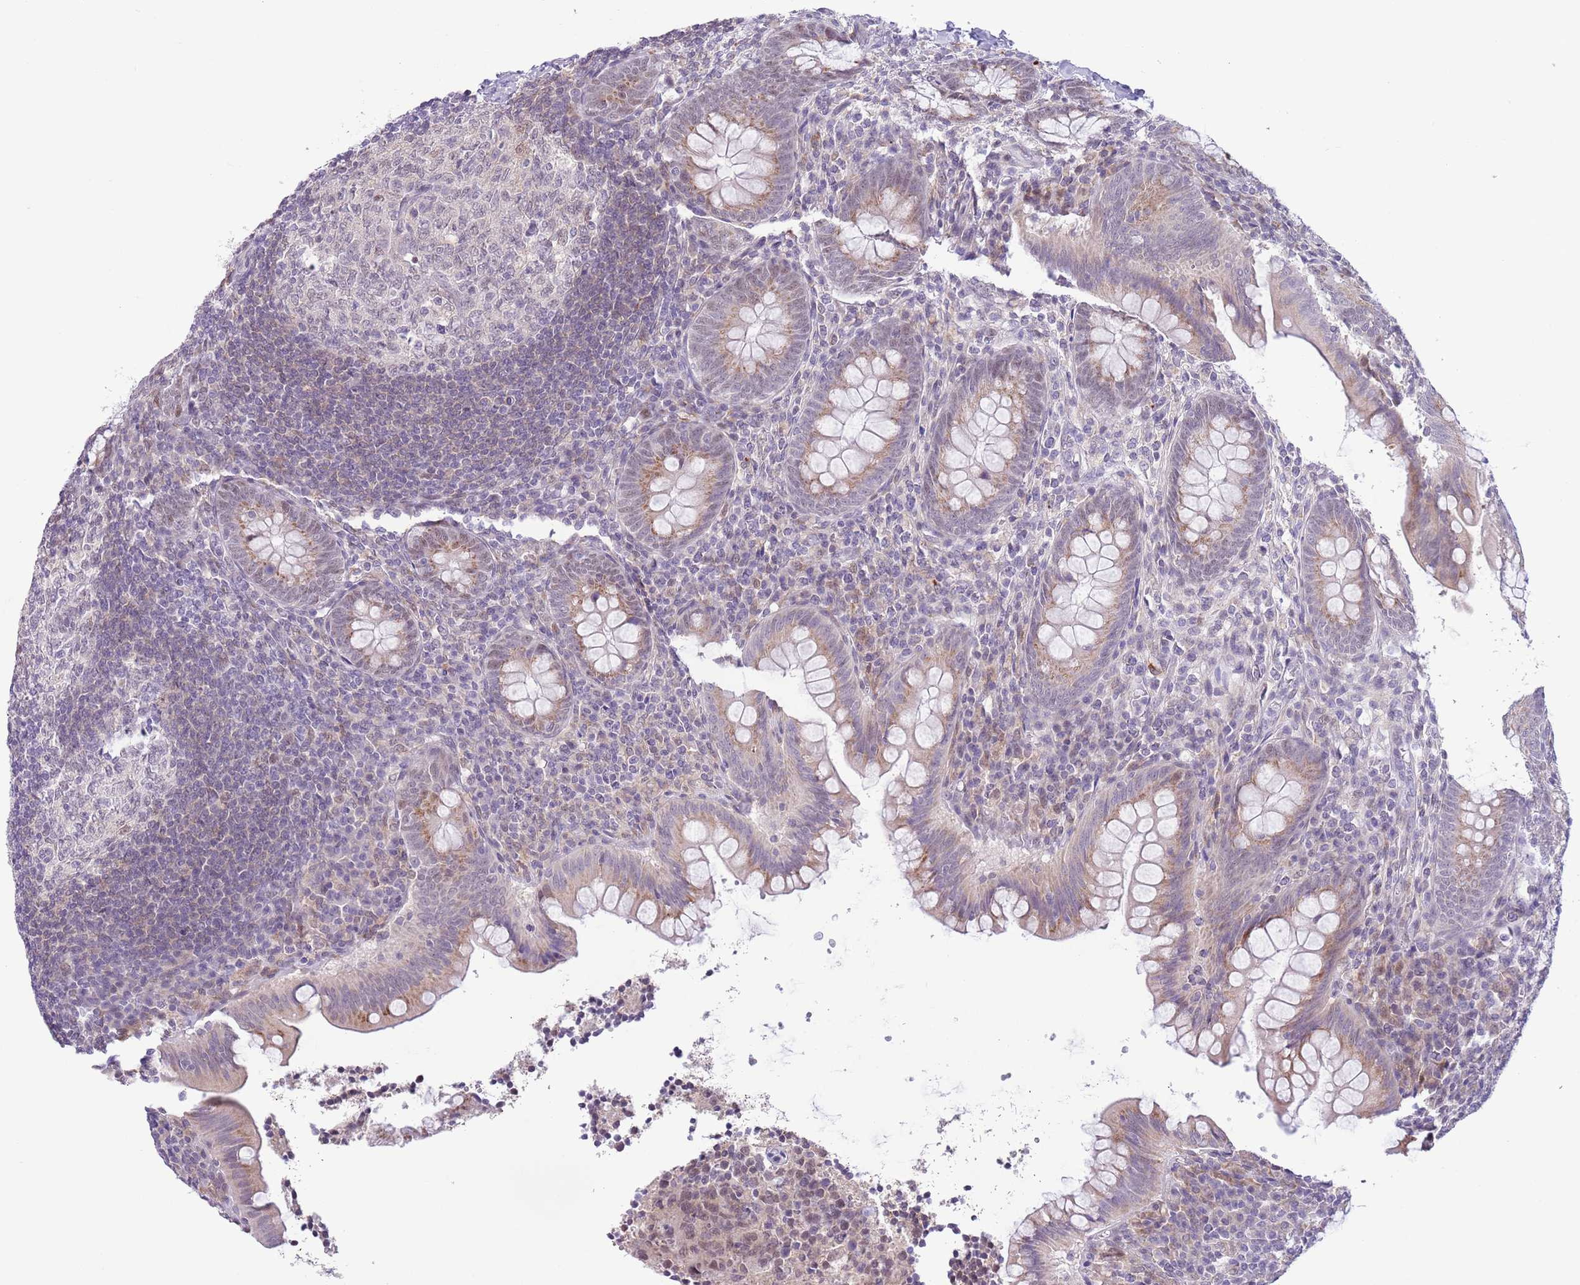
{"staining": {"intensity": "weak", "quantity": "25%-75%", "location": "cytoplasmic/membranous"}, "tissue": "appendix", "cell_type": "Glandular cells", "image_type": "normal", "snomed": [{"axis": "morphology", "description": "Normal tissue, NOS"}, {"axis": "topography", "description": "Appendix"}], "caption": "Weak cytoplasmic/membranous protein expression is identified in approximately 25%-75% of glandular cells in appendix.", "gene": "ZNF576", "patient": {"sex": "female", "age": 33}}